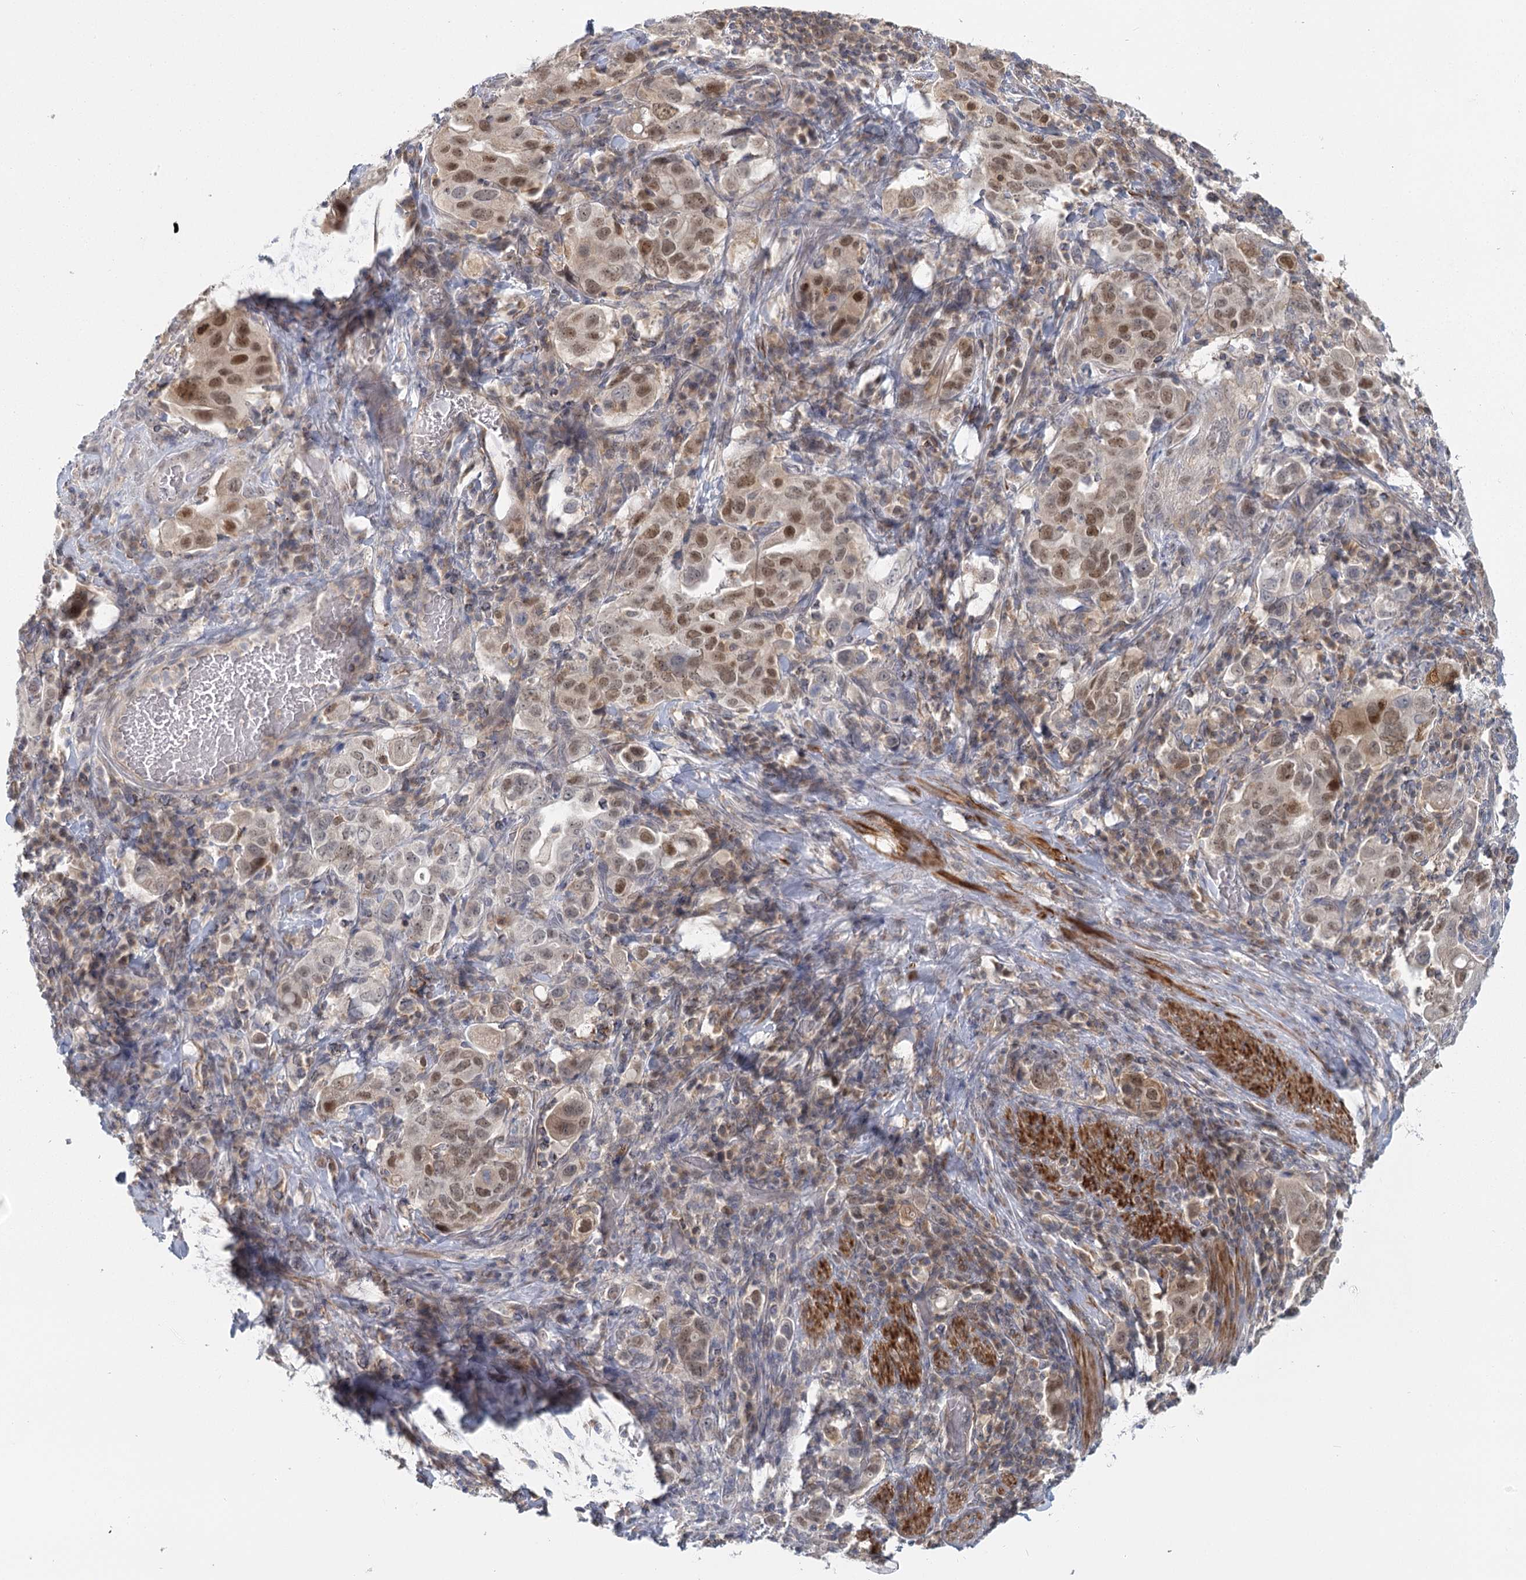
{"staining": {"intensity": "moderate", "quantity": "25%-75%", "location": "nuclear"}, "tissue": "stomach cancer", "cell_type": "Tumor cells", "image_type": "cancer", "snomed": [{"axis": "morphology", "description": "Adenocarcinoma, NOS"}, {"axis": "topography", "description": "Stomach, upper"}], "caption": "Immunohistochemistry photomicrograph of stomach adenocarcinoma stained for a protein (brown), which shows medium levels of moderate nuclear staining in approximately 25%-75% of tumor cells.", "gene": "USP11", "patient": {"sex": "male", "age": 62}}